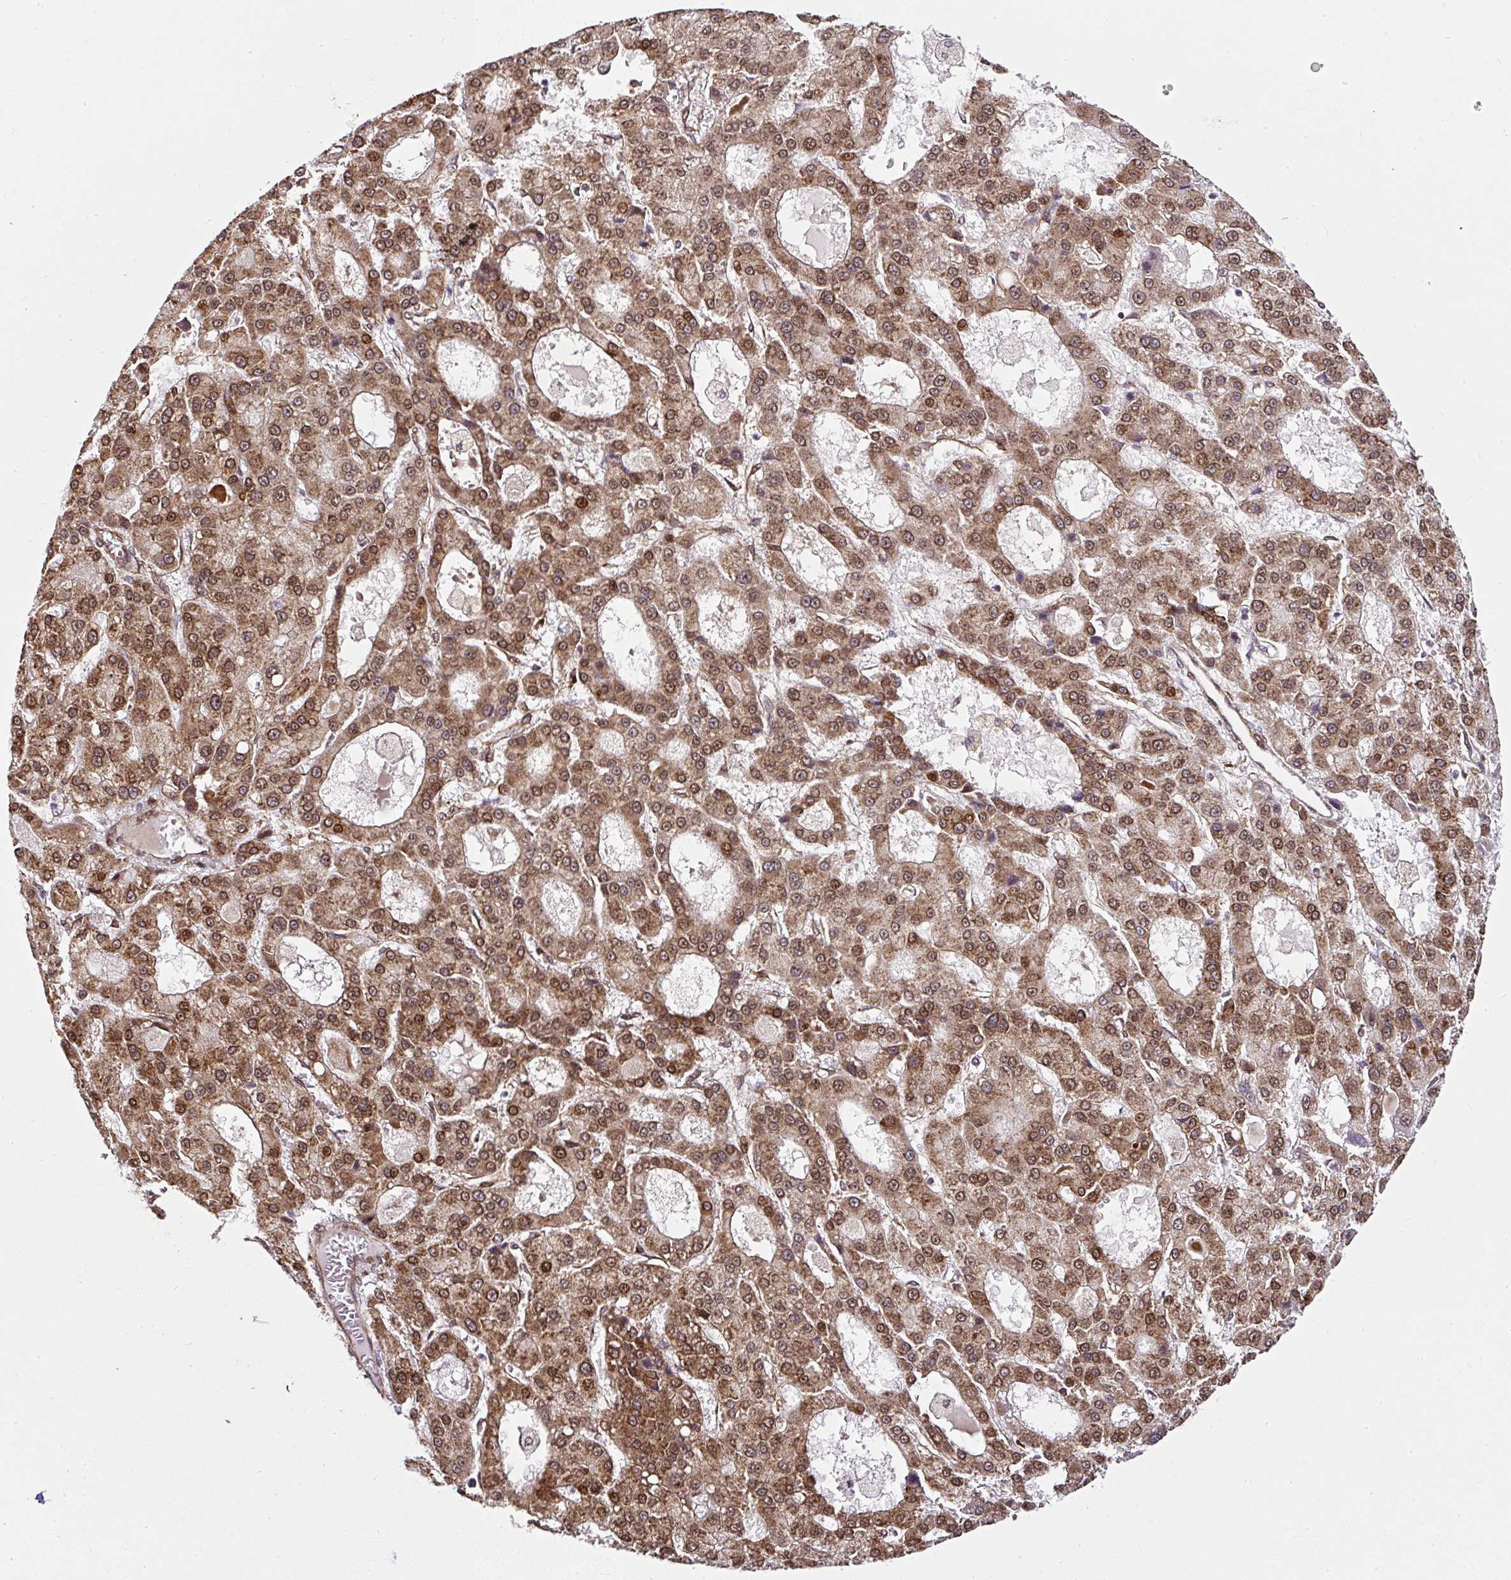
{"staining": {"intensity": "moderate", "quantity": ">75%", "location": "cytoplasmic/membranous,nuclear"}, "tissue": "liver cancer", "cell_type": "Tumor cells", "image_type": "cancer", "snomed": [{"axis": "morphology", "description": "Carcinoma, Hepatocellular, NOS"}, {"axis": "topography", "description": "Liver"}], "caption": "This is a micrograph of immunohistochemistry staining of liver cancer (hepatocellular carcinoma), which shows moderate expression in the cytoplasmic/membranous and nuclear of tumor cells.", "gene": "KDM4E", "patient": {"sex": "male", "age": 70}}